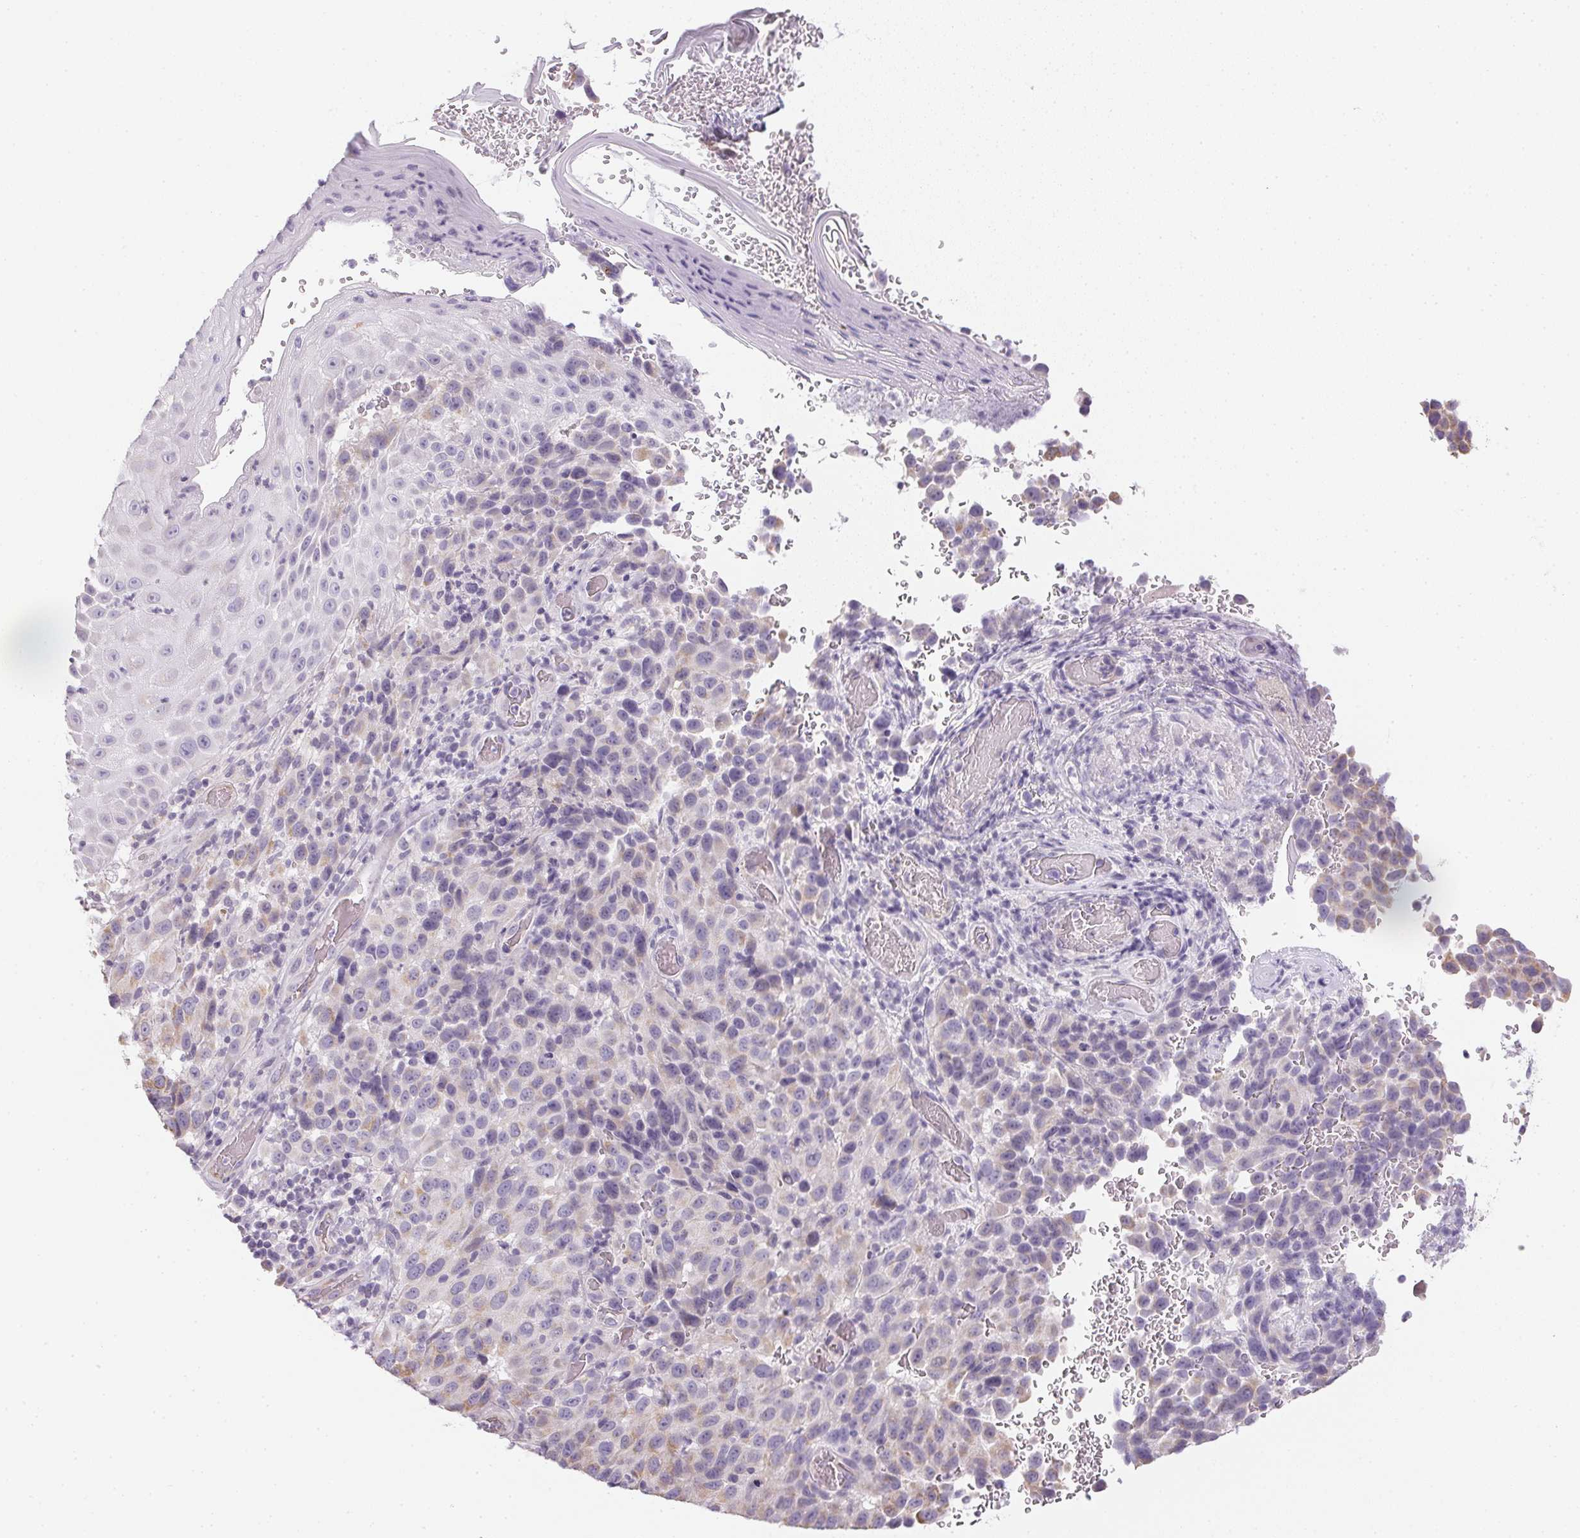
{"staining": {"intensity": "negative", "quantity": "none", "location": "none"}, "tissue": "melanoma", "cell_type": "Tumor cells", "image_type": "cancer", "snomed": [{"axis": "morphology", "description": "Malignant melanoma, NOS"}, {"axis": "topography", "description": "Skin"}], "caption": "A high-resolution image shows immunohistochemistry staining of malignant melanoma, which demonstrates no significant staining in tumor cells.", "gene": "SMYD1", "patient": {"sex": "male", "age": 85}}